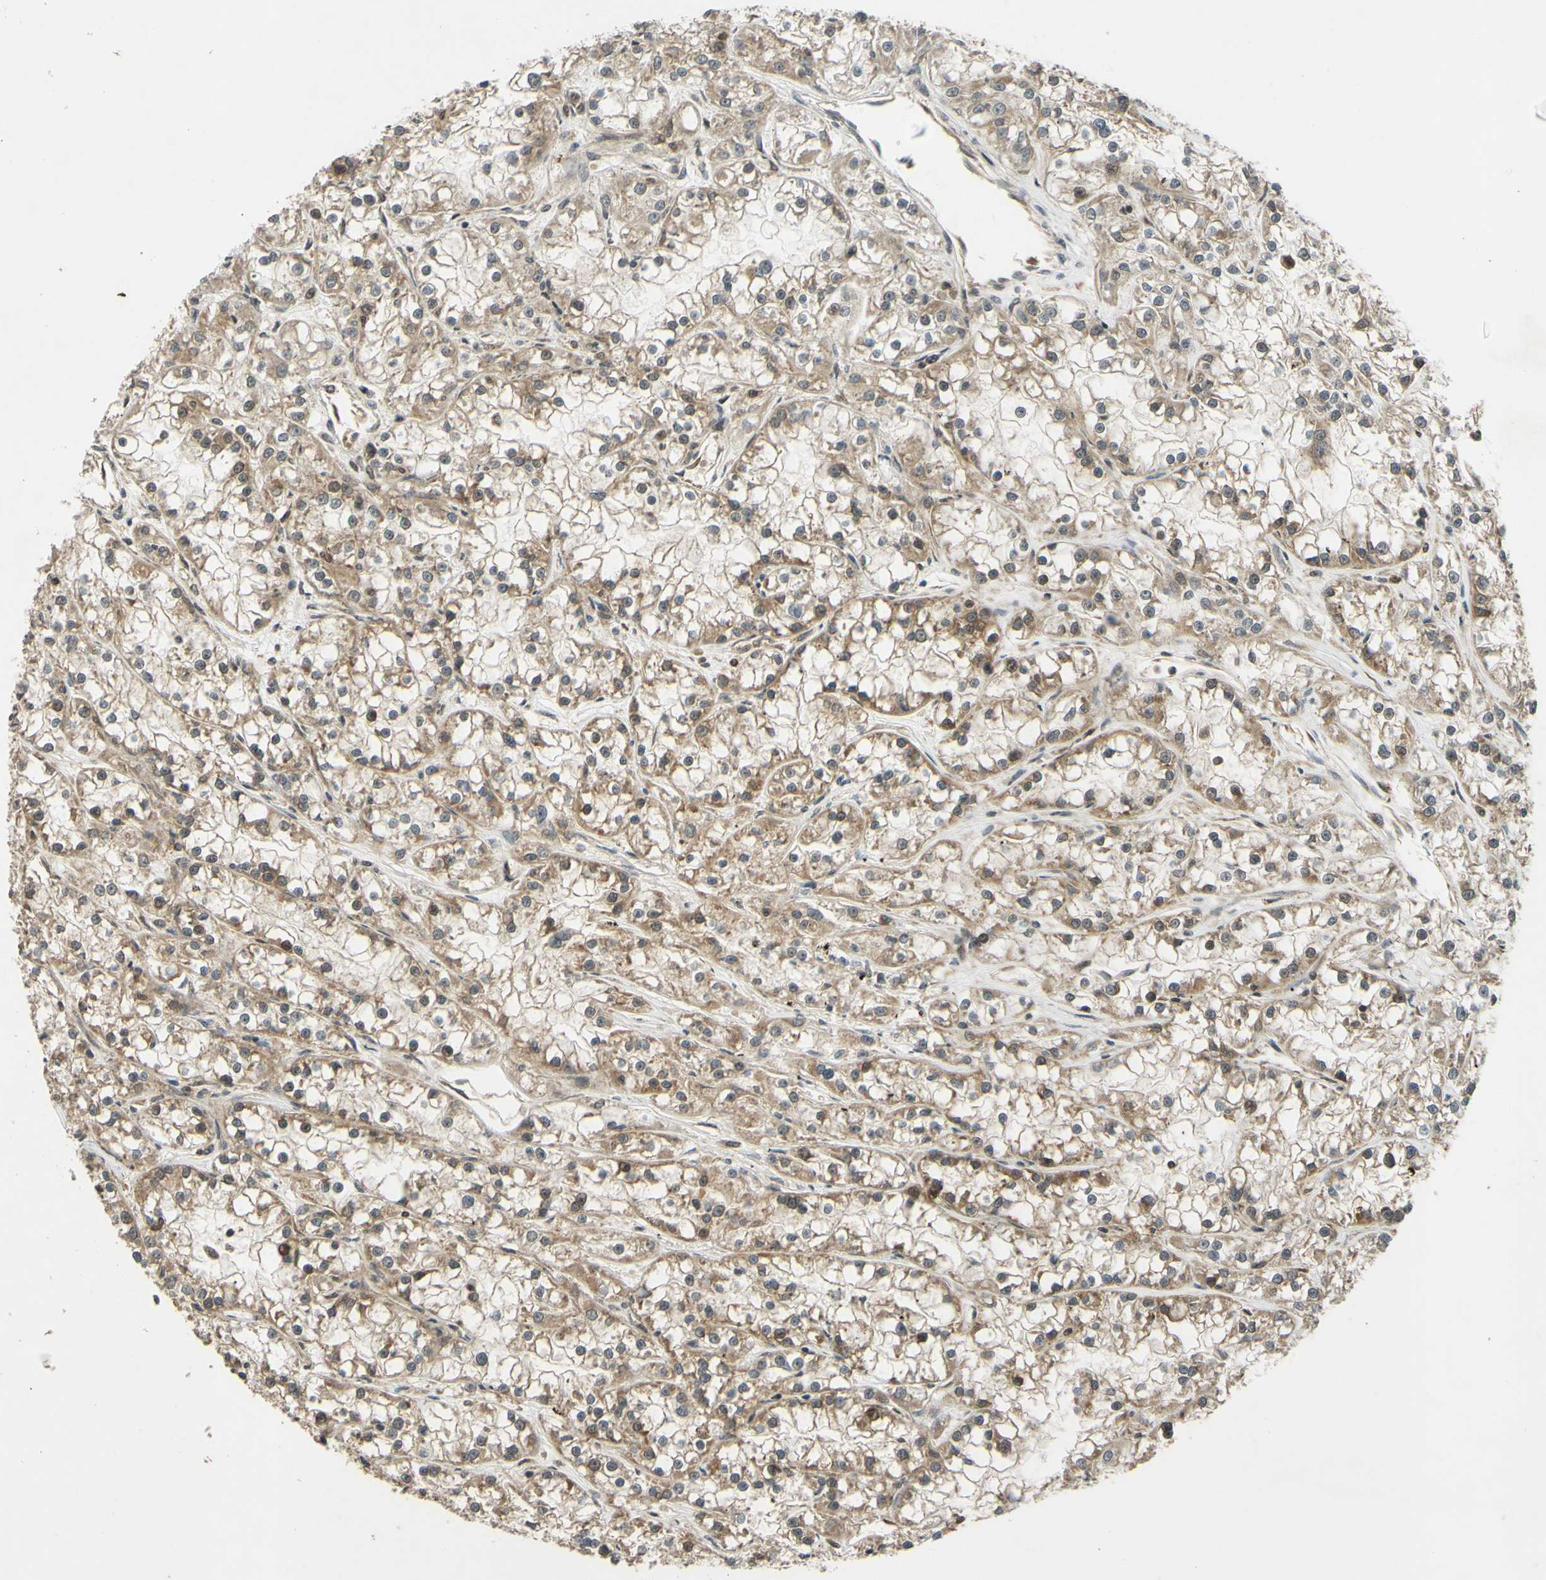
{"staining": {"intensity": "moderate", "quantity": ">75%", "location": "cytoplasmic/membranous"}, "tissue": "renal cancer", "cell_type": "Tumor cells", "image_type": "cancer", "snomed": [{"axis": "morphology", "description": "Adenocarcinoma, NOS"}, {"axis": "topography", "description": "Kidney"}], "caption": "Immunohistochemistry (IHC) histopathology image of renal cancer (adenocarcinoma) stained for a protein (brown), which displays medium levels of moderate cytoplasmic/membranous positivity in approximately >75% of tumor cells.", "gene": "ABCC8", "patient": {"sex": "female", "age": 52}}